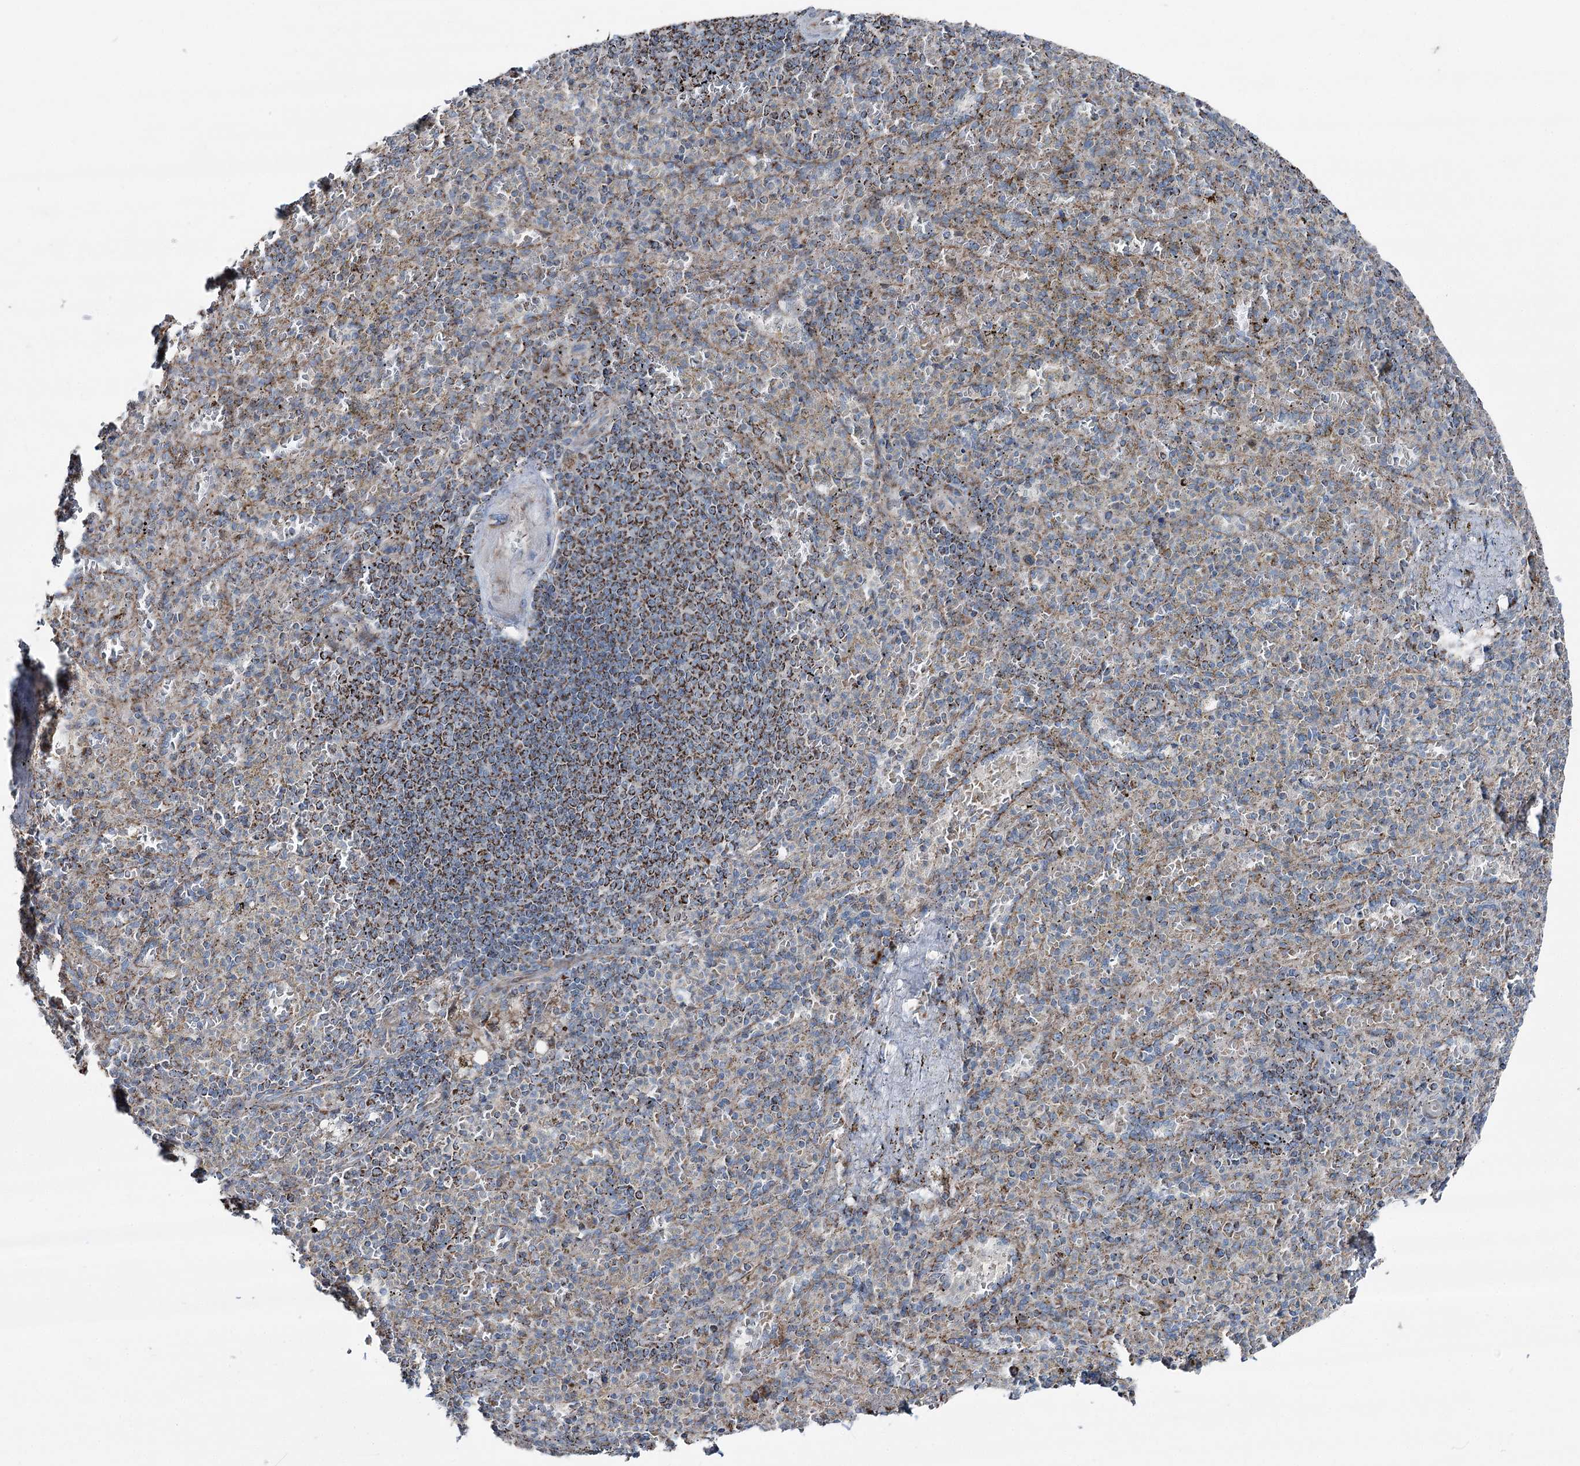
{"staining": {"intensity": "strong", "quantity": "<25%", "location": "cytoplasmic/membranous"}, "tissue": "spleen", "cell_type": "Cells in red pulp", "image_type": "normal", "snomed": [{"axis": "morphology", "description": "Normal tissue, NOS"}, {"axis": "topography", "description": "Spleen"}], "caption": "A brown stain shows strong cytoplasmic/membranous expression of a protein in cells in red pulp of unremarkable human spleen. The staining was performed using DAB, with brown indicating positive protein expression. Nuclei are stained blue with hematoxylin.", "gene": "UCN3", "patient": {"sex": "female", "age": 74}}